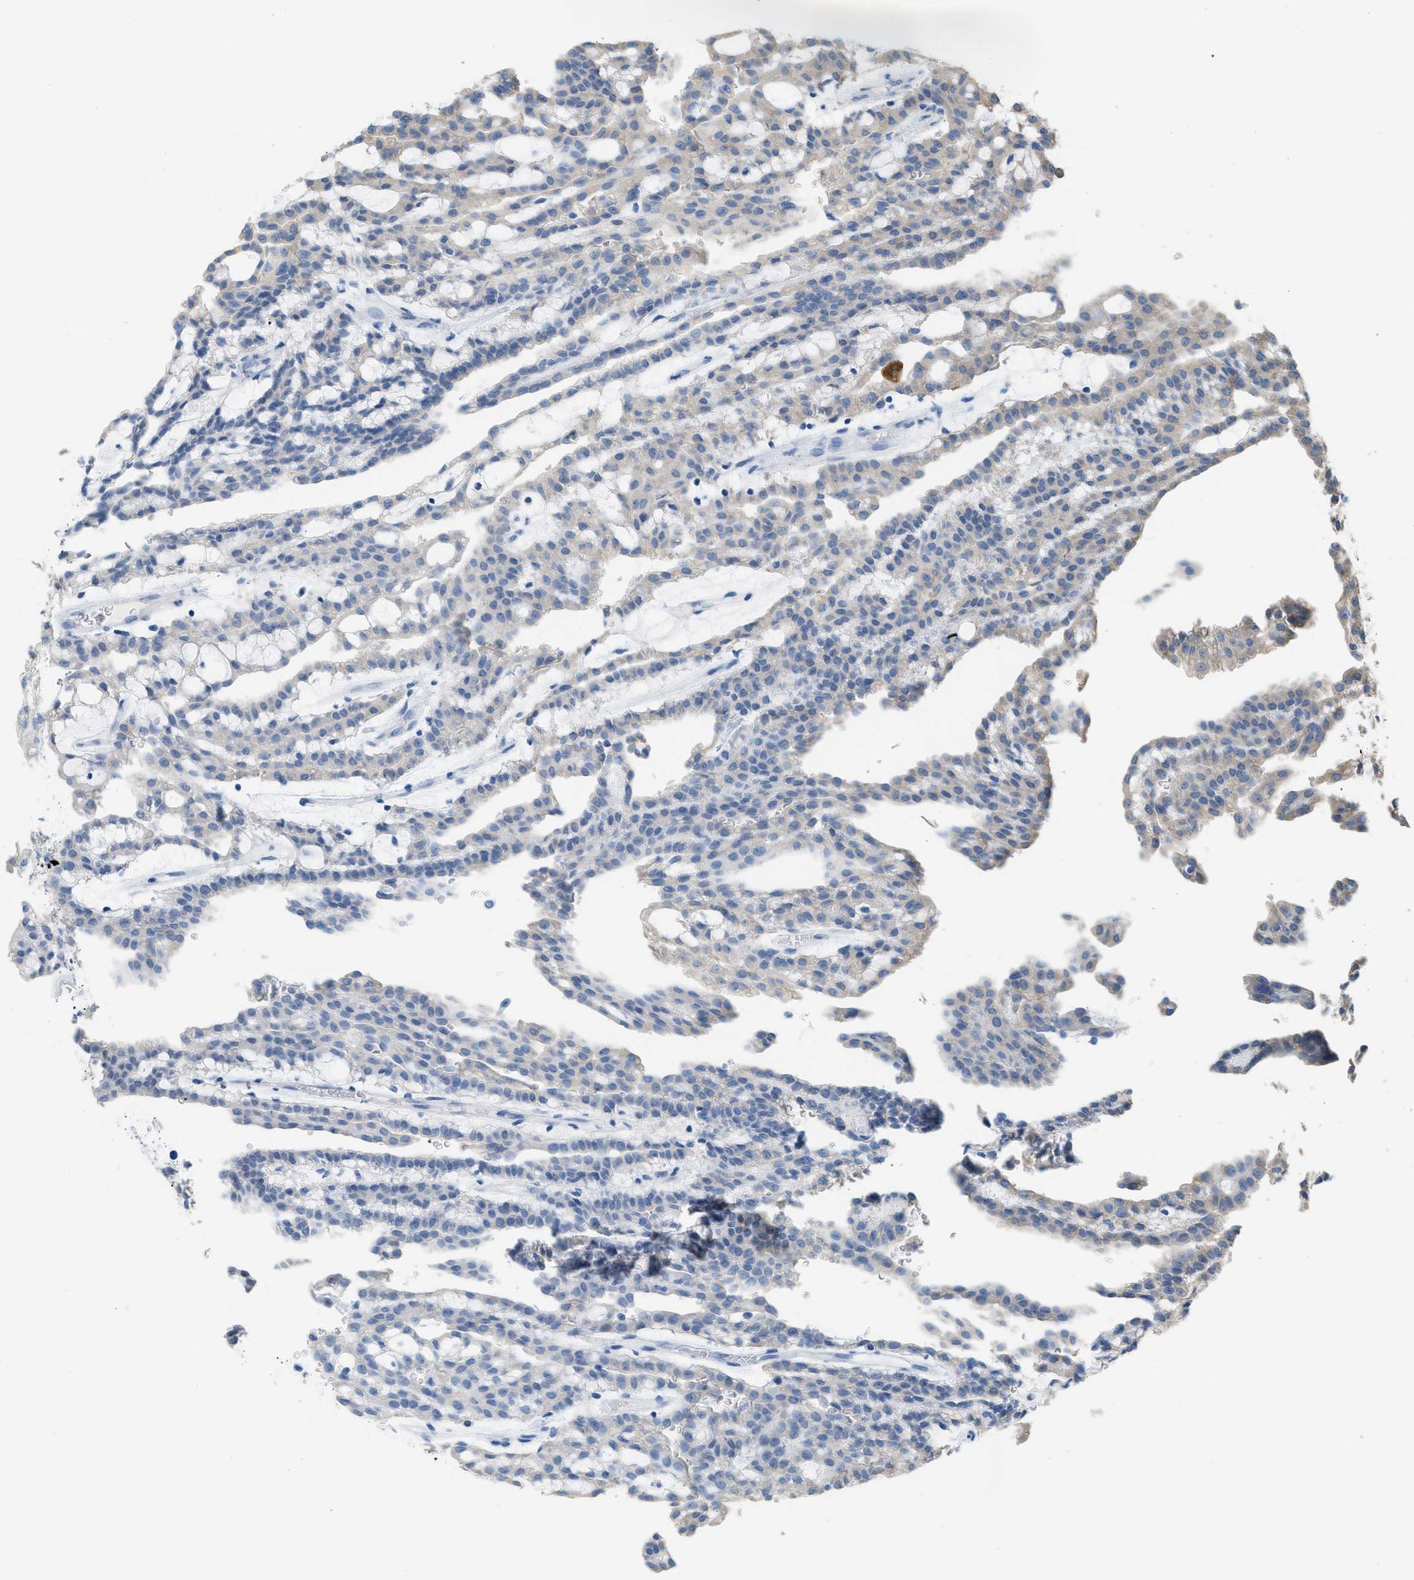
{"staining": {"intensity": "weak", "quantity": "<25%", "location": "cytoplasmic/membranous"}, "tissue": "renal cancer", "cell_type": "Tumor cells", "image_type": "cancer", "snomed": [{"axis": "morphology", "description": "Adenocarcinoma, NOS"}, {"axis": "topography", "description": "Kidney"}], "caption": "High magnification brightfield microscopy of renal cancer stained with DAB (brown) and counterstained with hematoxylin (blue): tumor cells show no significant expression.", "gene": "ASGR1", "patient": {"sex": "male", "age": 63}}